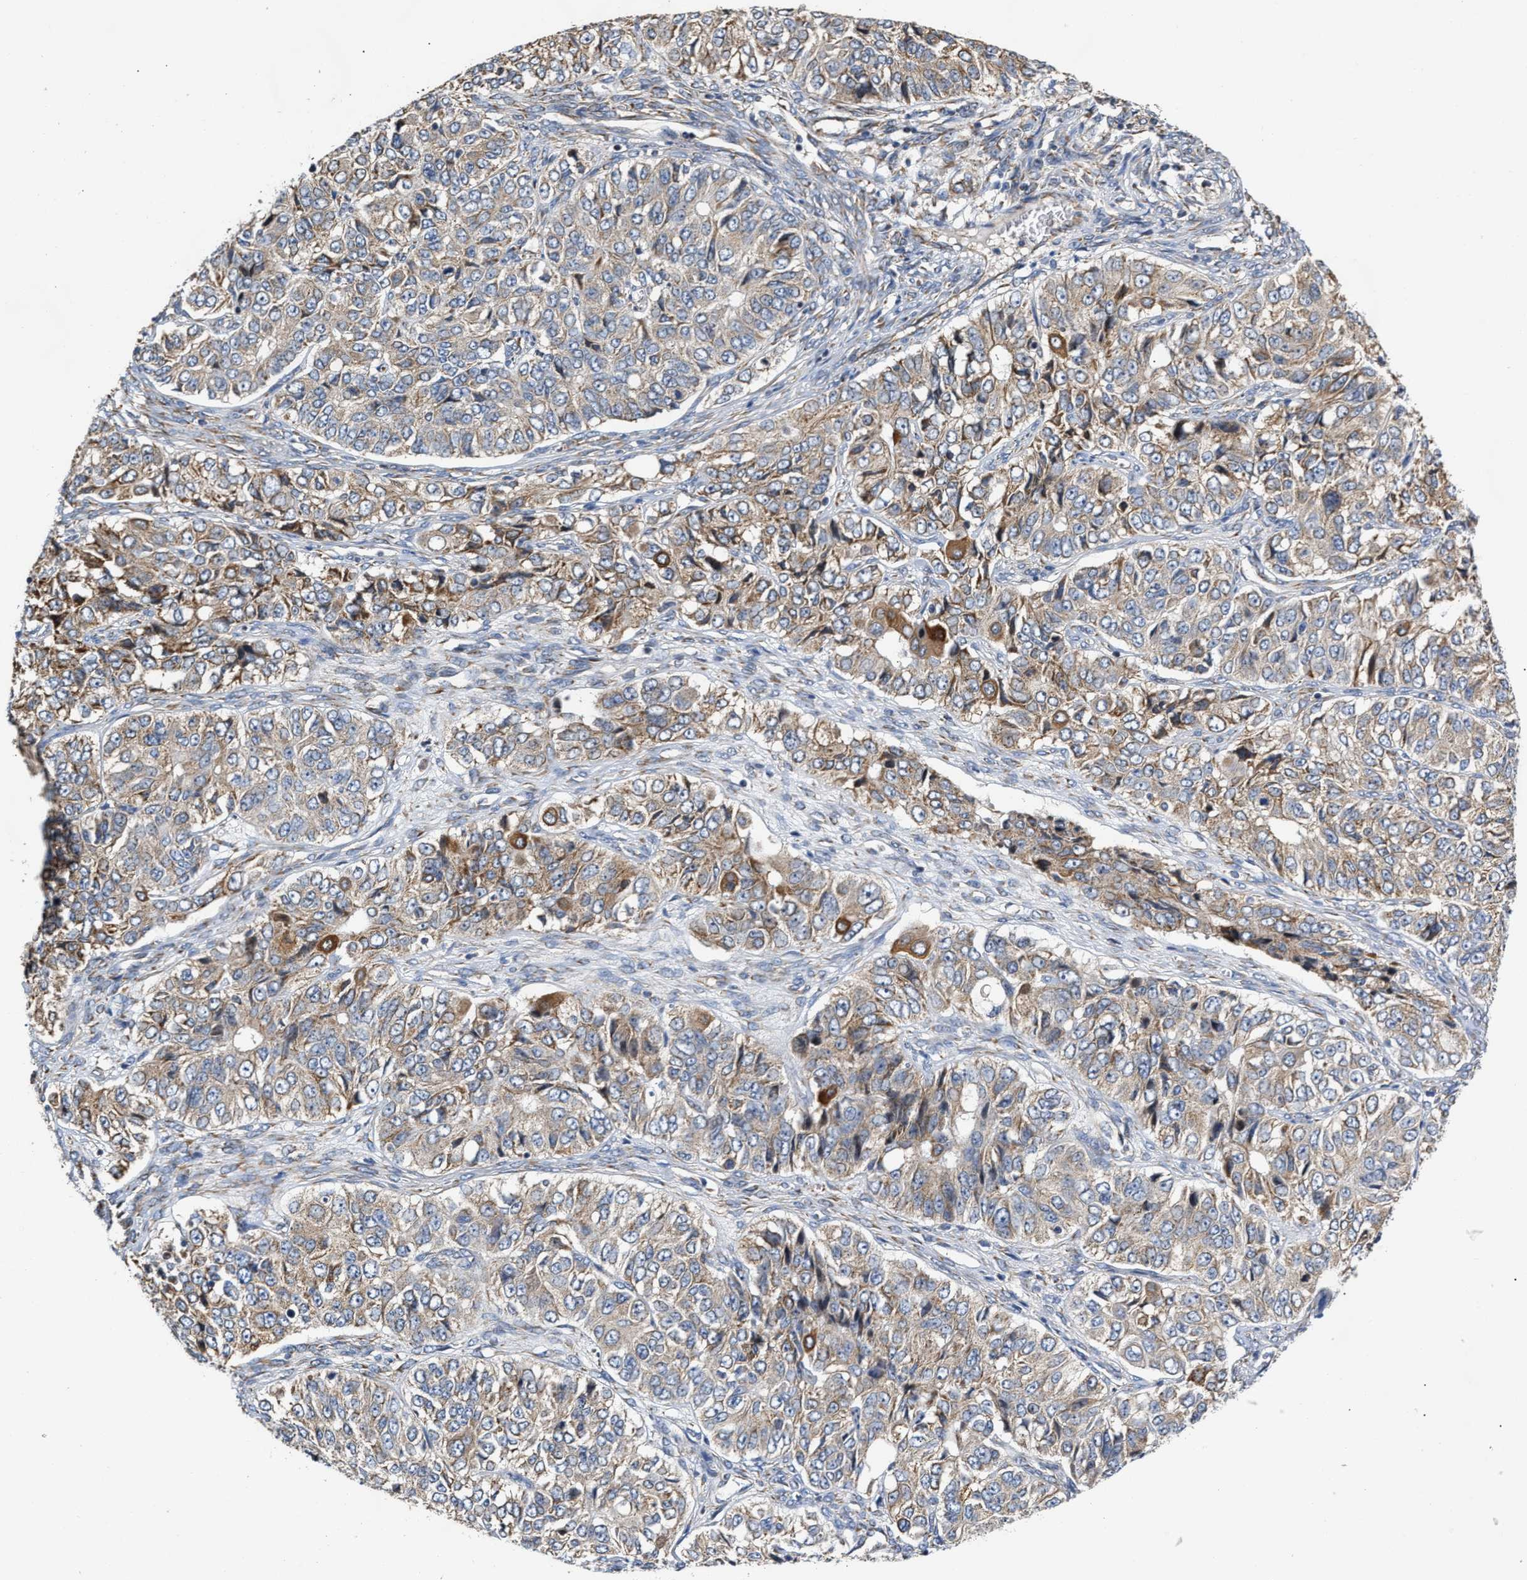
{"staining": {"intensity": "weak", "quantity": ">75%", "location": "cytoplasmic/membranous"}, "tissue": "ovarian cancer", "cell_type": "Tumor cells", "image_type": "cancer", "snomed": [{"axis": "morphology", "description": "Carcinoma, endometroid"}, {"axis": "topography", "description": "Ovary"}], "caption": "This is an image of immunohistochemistry staining of endometroid carcinoma (ovarian), which shows weak staining in the cytoplasmic/membranous of tumor cells.", "gene": "MALSU1", "patient": {"sex": "female", "age": 51}}